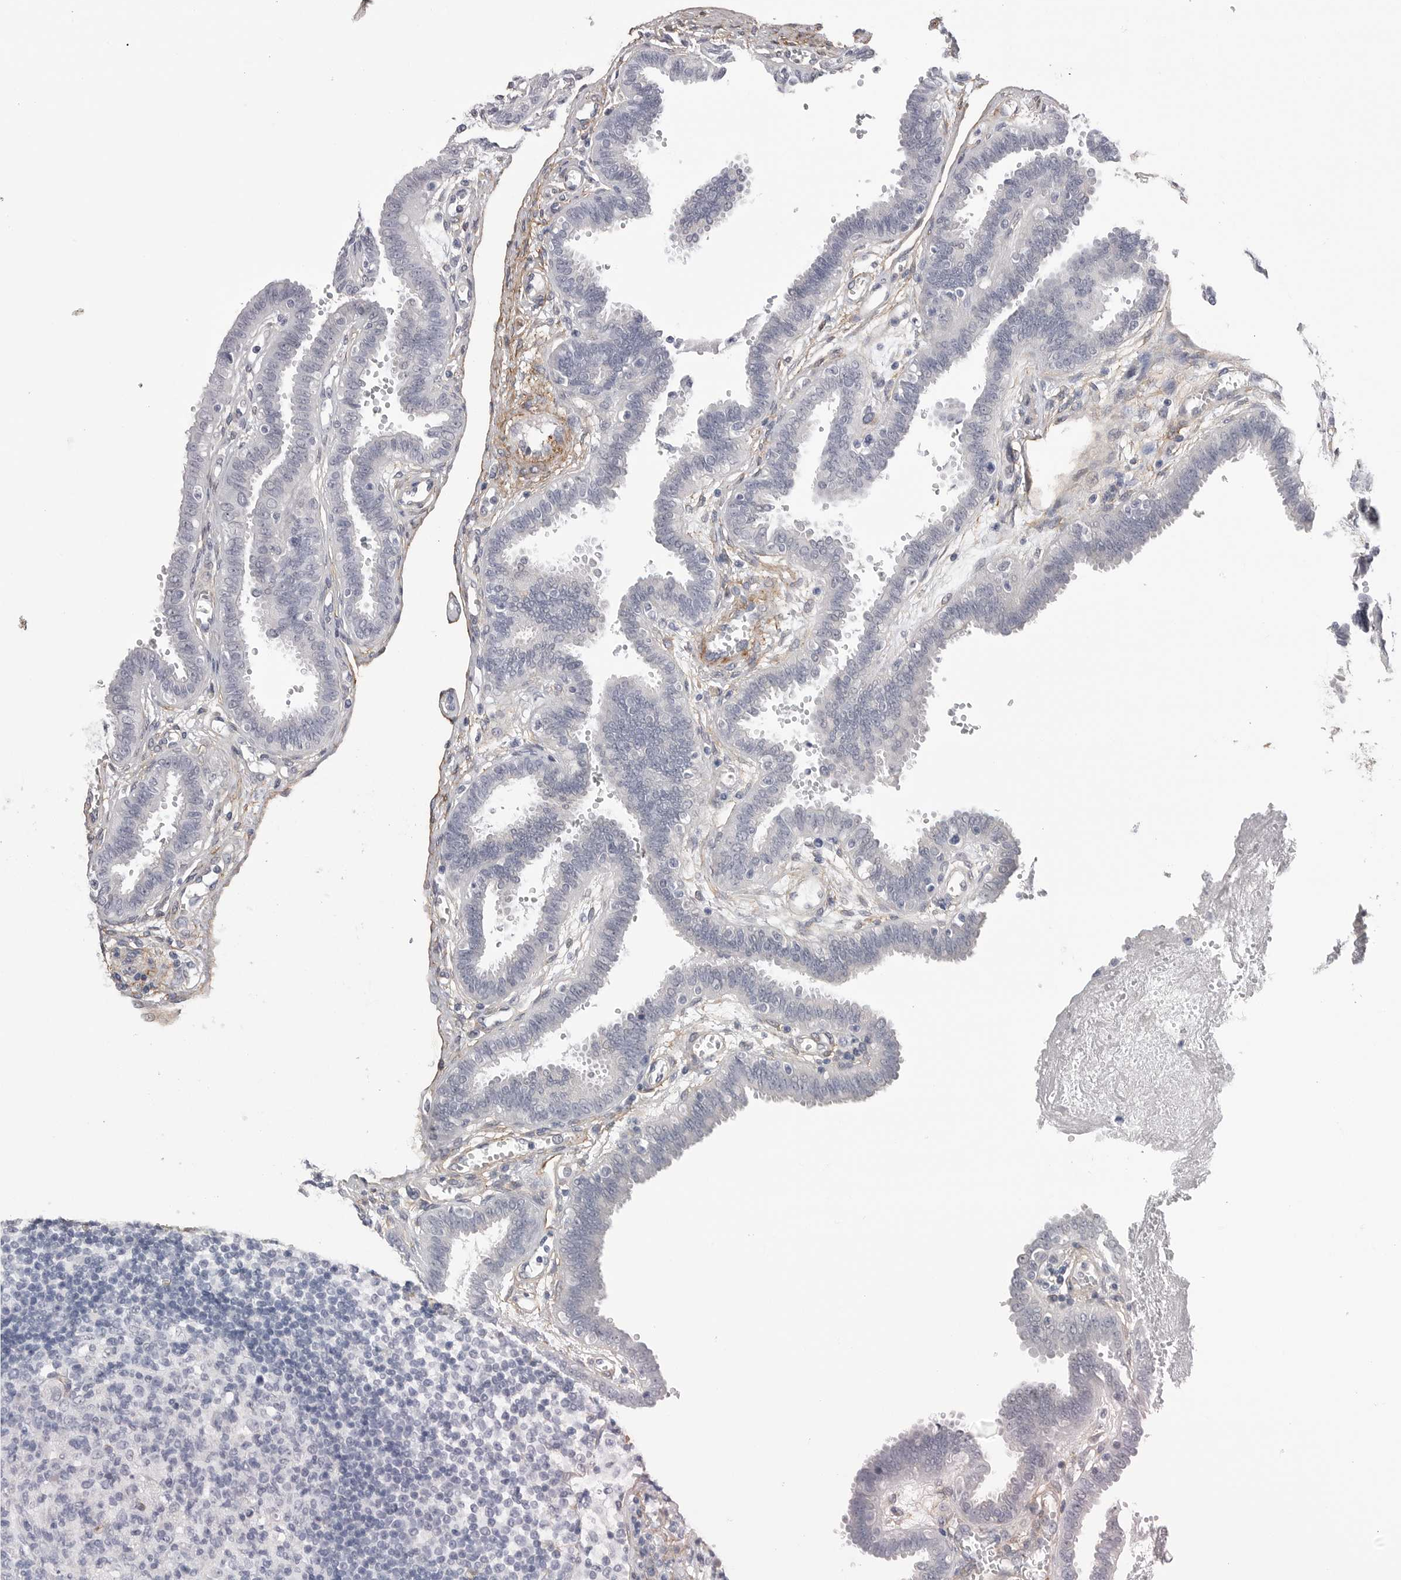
{"staining": {"intensity": "negative", "quantity": "none", "location": "none"}, "tissue": "fallopian tube", "cell_type": "Glandular cells", "image_type": "normal", "snomed": [{"axis": "morphology", "description": "Normal tissue, NOS"}, {"axis": "topography", "description": "Fallopian tube"}], "caption": "This is a image of immunohistochemistry staining of unremarkable fallopian tube, which shows no staining in glandular cells.", "gene": "AKAP12", "patient": {"sex": "female", "age": 32}}